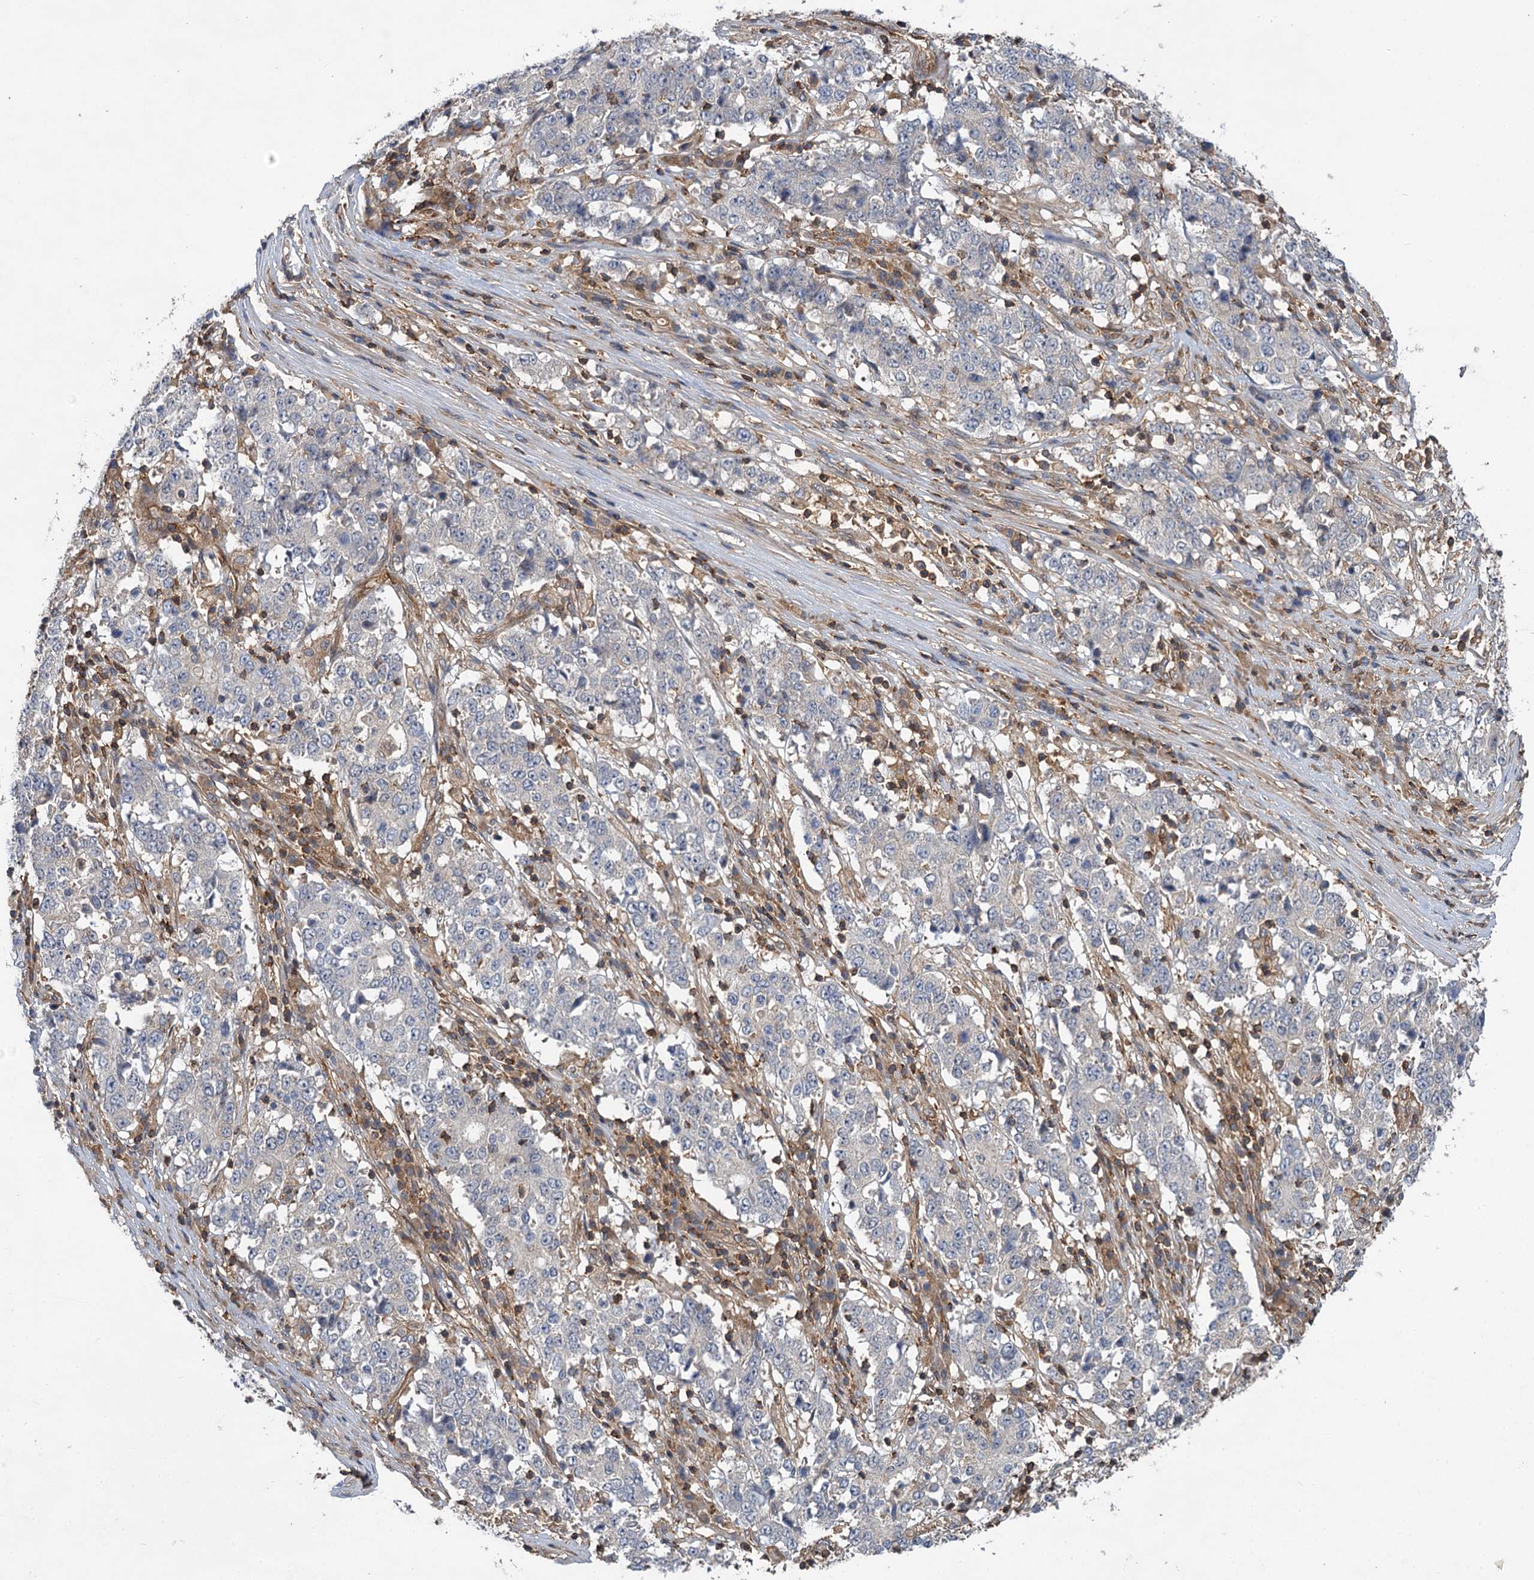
{"staining": {"intensity": "negative", "quantity": "none", "location": "none"}, "tissue": "stomach cancer", "cell_type": "Tumor cells", "image_type": "cancer", "snomed": [{"axis": "morphology", "description": "Adenocarcinoma, NOS"}, {"axis": "topography", "description": "Stomach"}], "caption": "Tumor cells show no significant positivity in stomach adenocarcinoma. The staining is performed using DAB brown chromogen with nuclei counter-stained in using hematoxylin.", "gene": "PACS1", "patient": {"sex": "male", "age": 59}}